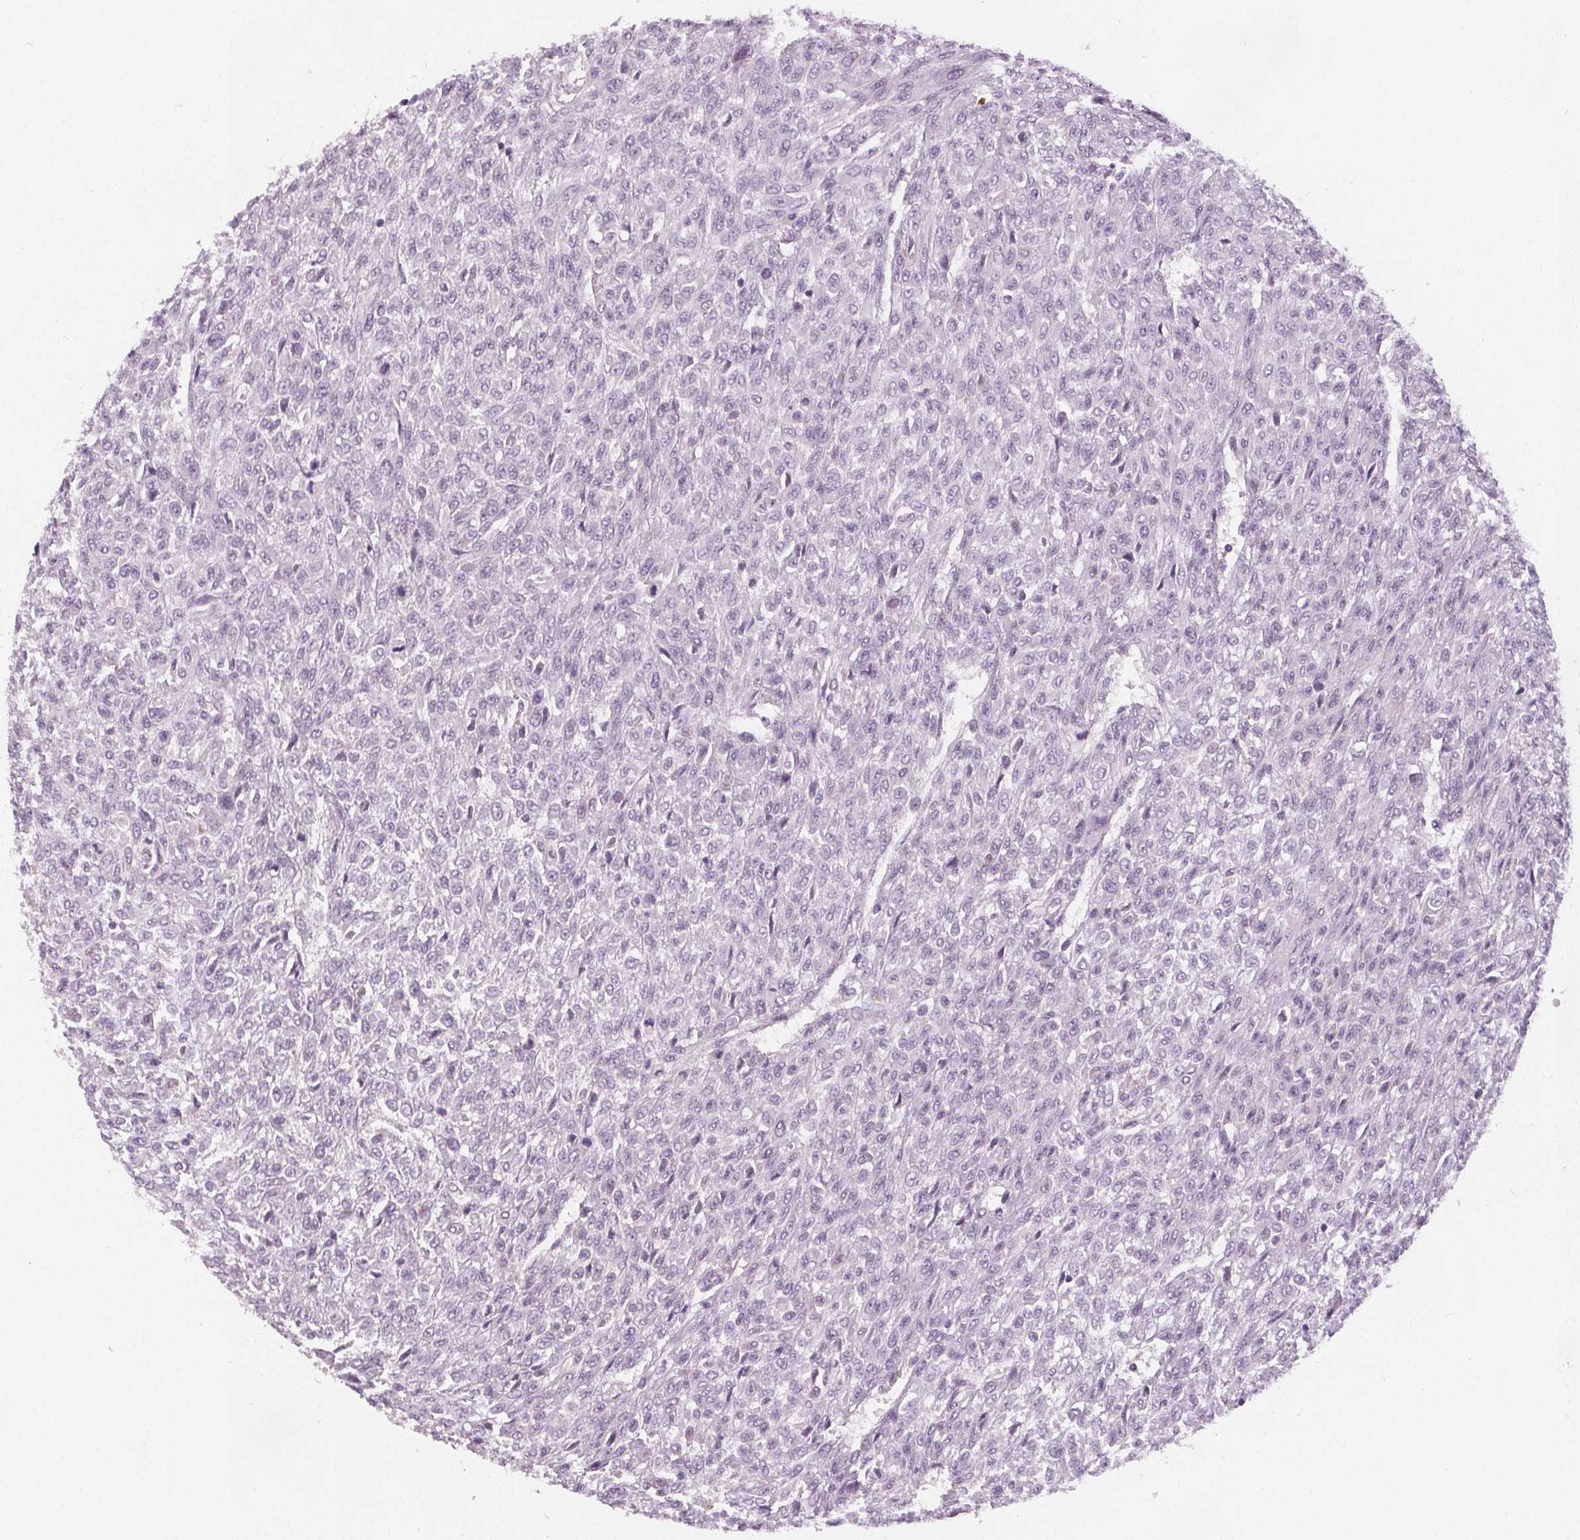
{"staining": {"intensity": "negative", "quantity": "none", "location": "none"}, "tissue": "renal cancer", "cell_type": "Tumor cells", "image_type": "cancer", "snomed": [{"axis": "morphology", "description": "Adenocarcinoma, NOS"}, {"axis": "topography", "description": "Kidney"}], "caption": "High power microscopy histopathology image of an IHC photomicrograph of renal cancer, revealing no significant expression in tumor cells.", "gene": "SLC5A12", "patient": {"sex": "male", "age": 58}}